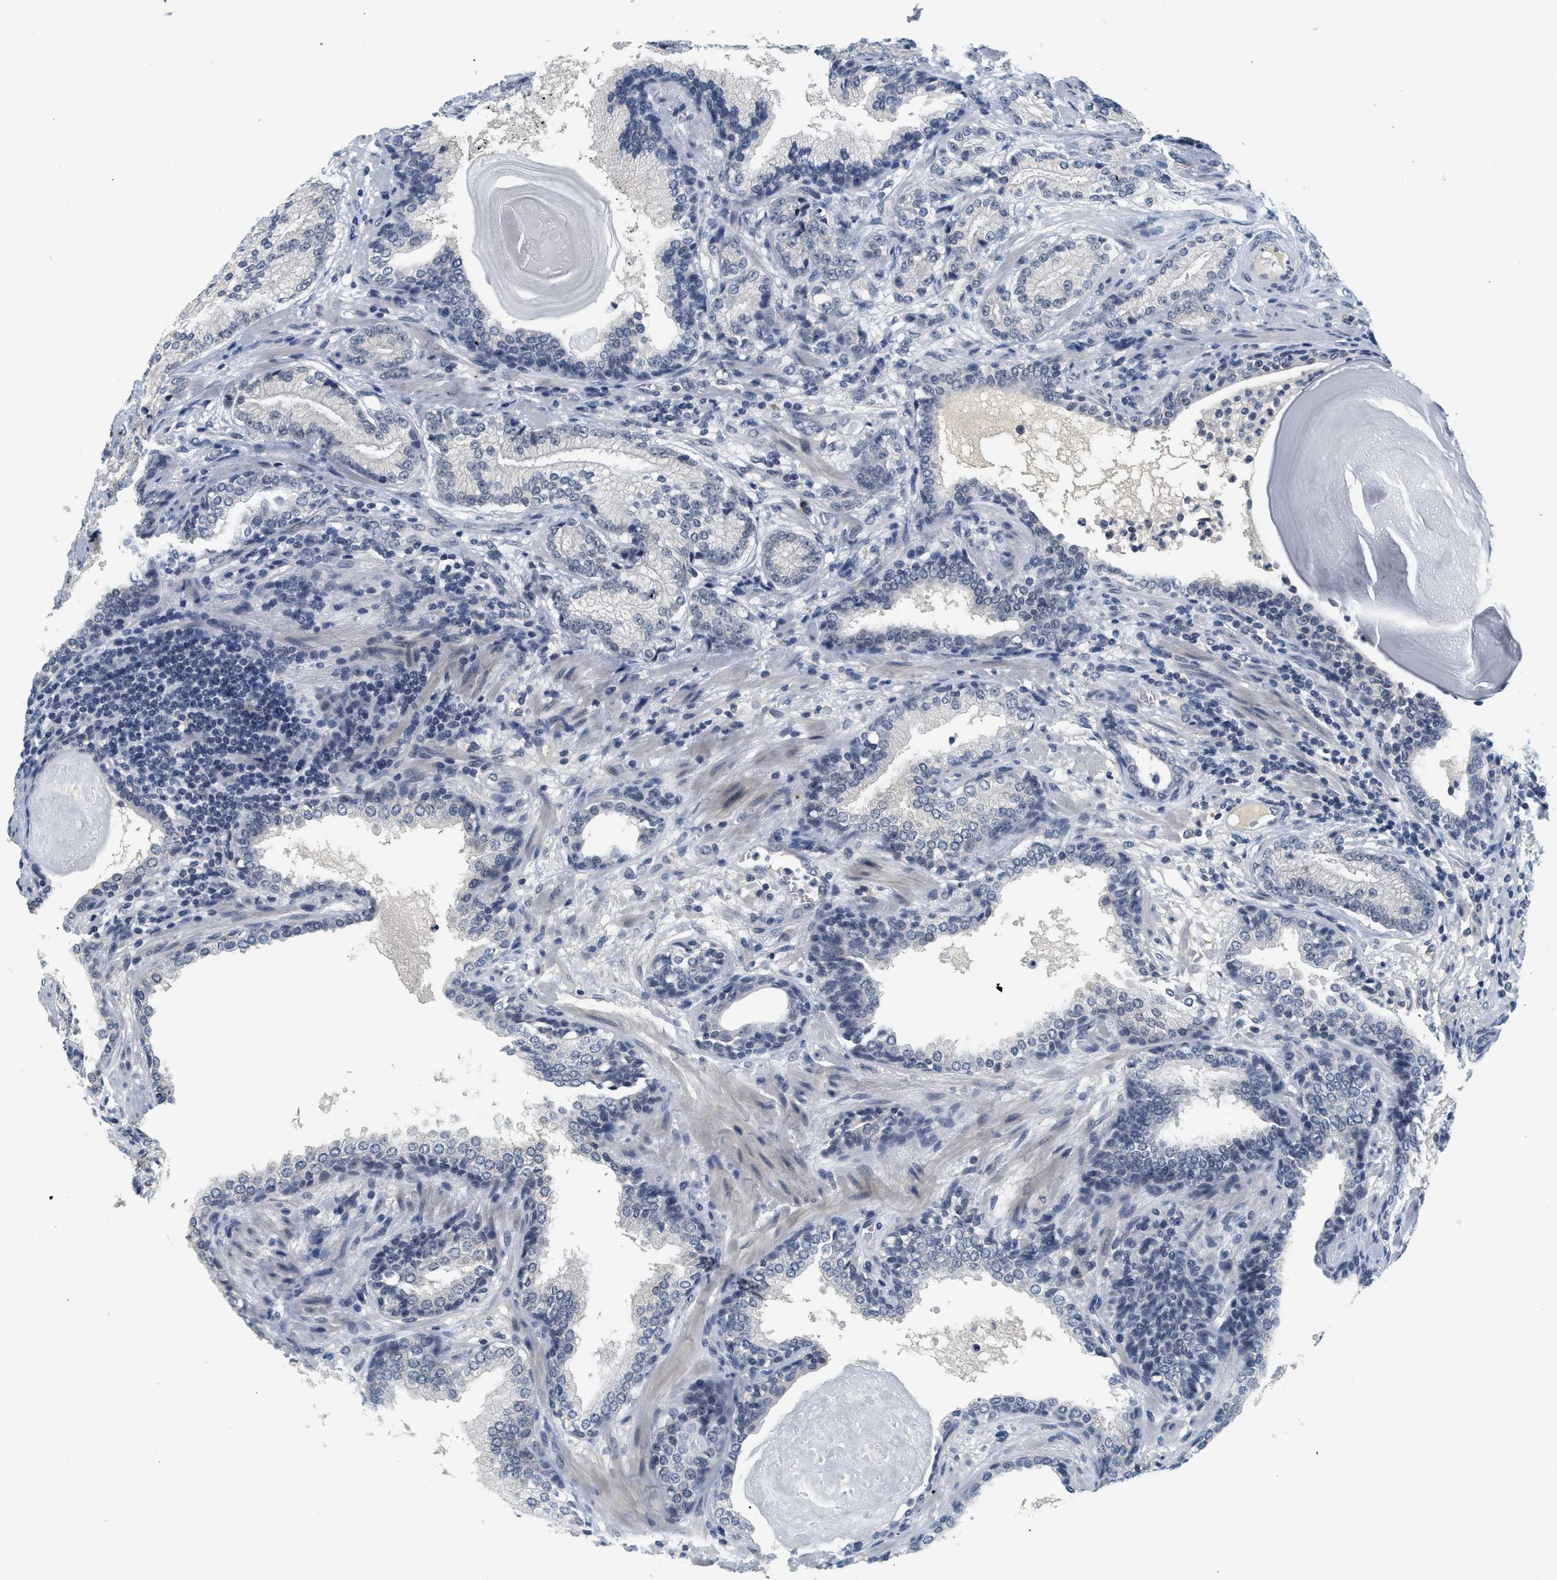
{"staining": {"intensity": "weak", "quantity": "25%-75%", "location": "nuclear"}, "tissue": "prostate cancer", "cell_type": "Tumor cells", "image_type": "cancer", "snomed": [{"axis": "morphology", "description": "Adenocarcinoma, High grade"}, {"axis": "topography", "description": "Prostate"}], "caption": "IHC photomicrograph of prostate cancer stained for a protein (brown), which displays low levels of weak nuclear positivity in about 25%-75% of tumor cells.", "gene": "MZF1", "patient": {"sex": "male", "age": 61}}